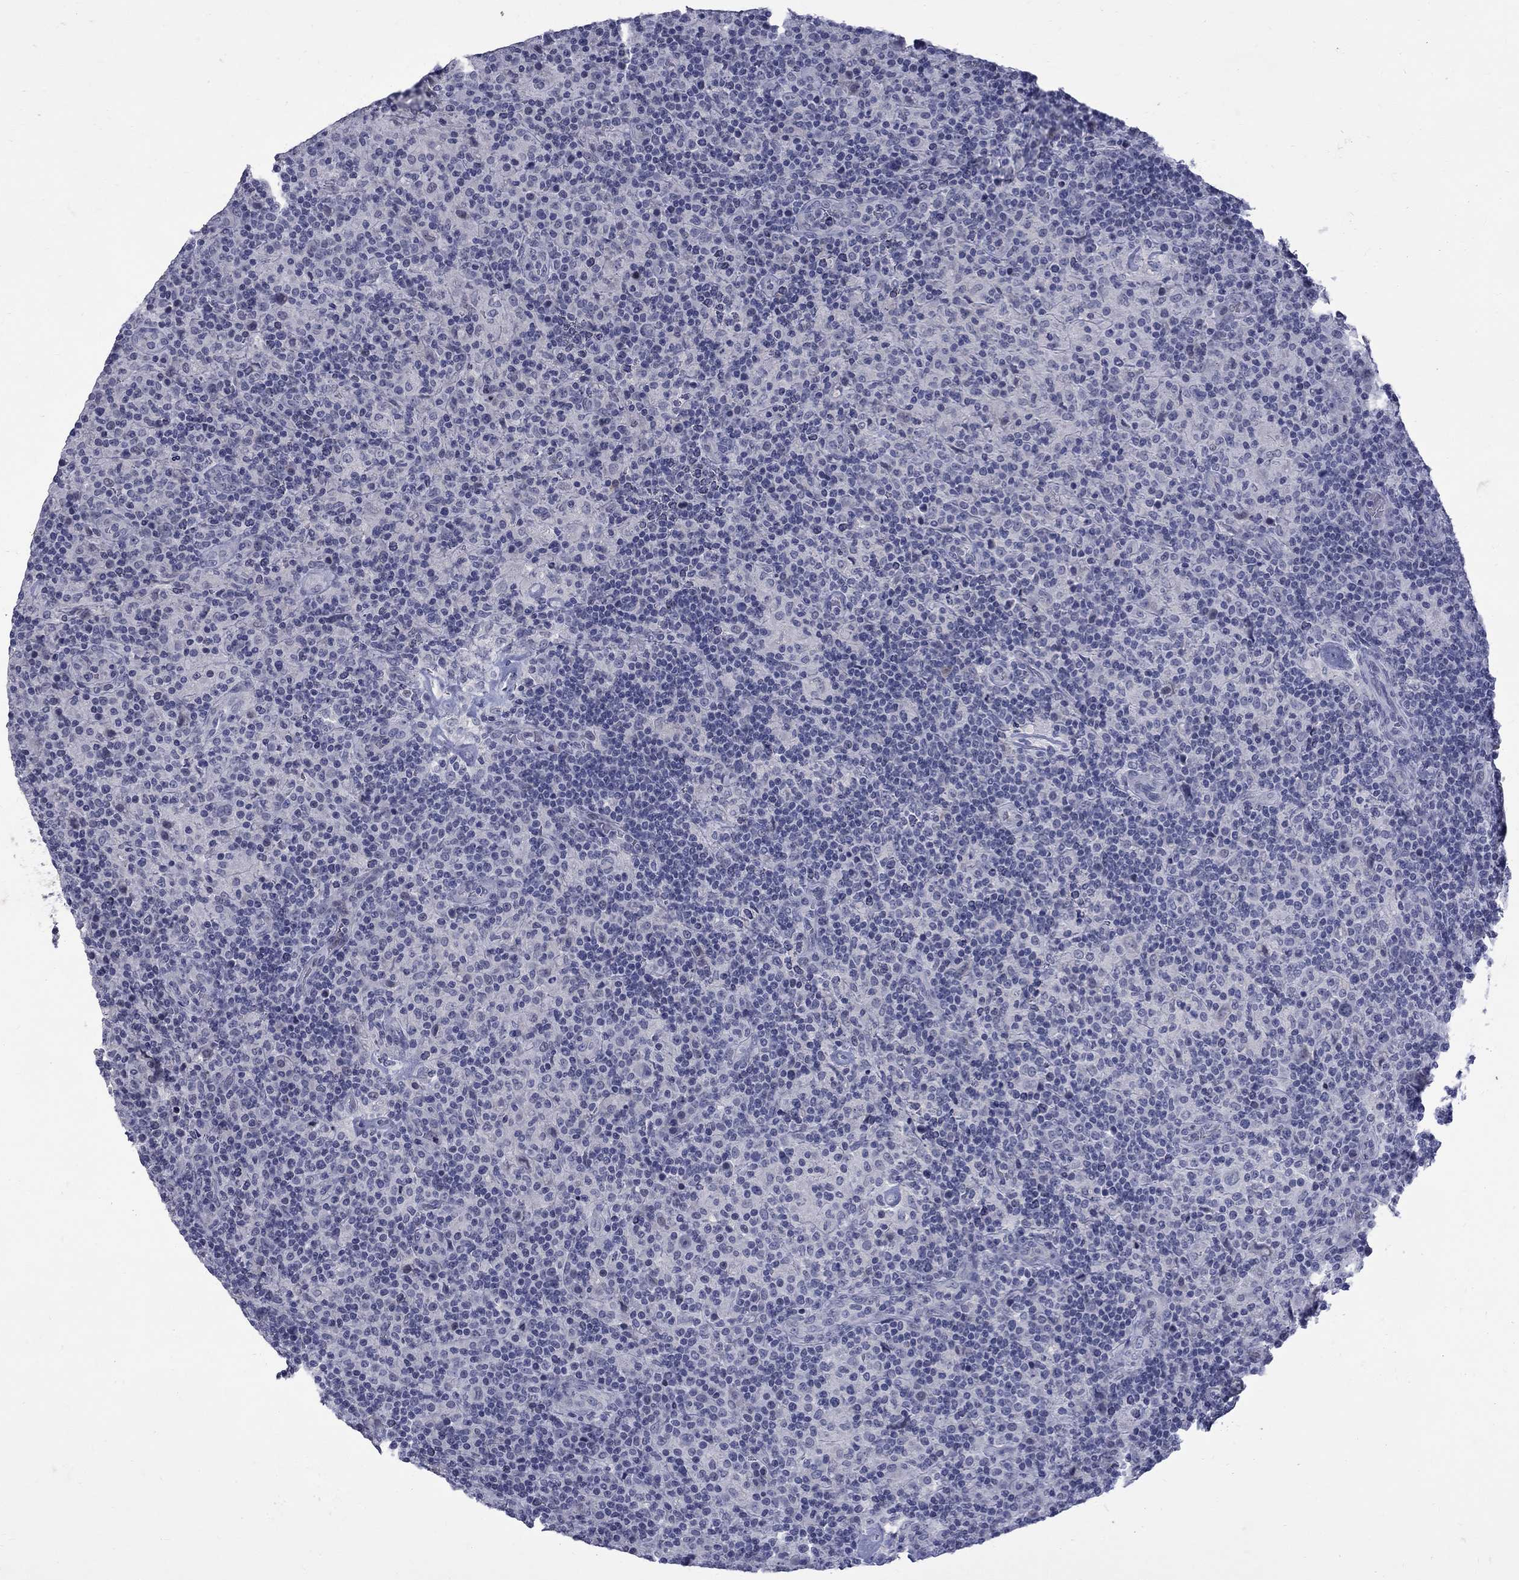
{"staining": {"intensity": "negative", "quantity": "none", "location": "none"}, "tissue": "lymphoma", "cell_type": "Tumor cells", "image_type": "cancer", "snomed": [{"axis": "morphology", "description": "Hodgkin's disease, NOS"}, {"axis": "topography", "description": "Lymph node"}], "caption": "Immunohistochemistry (IHC) of human lymphoma shows no staining in tumor cells.", "gene": "CTNND2", "patient": {"sex": "male", "age": 70}}